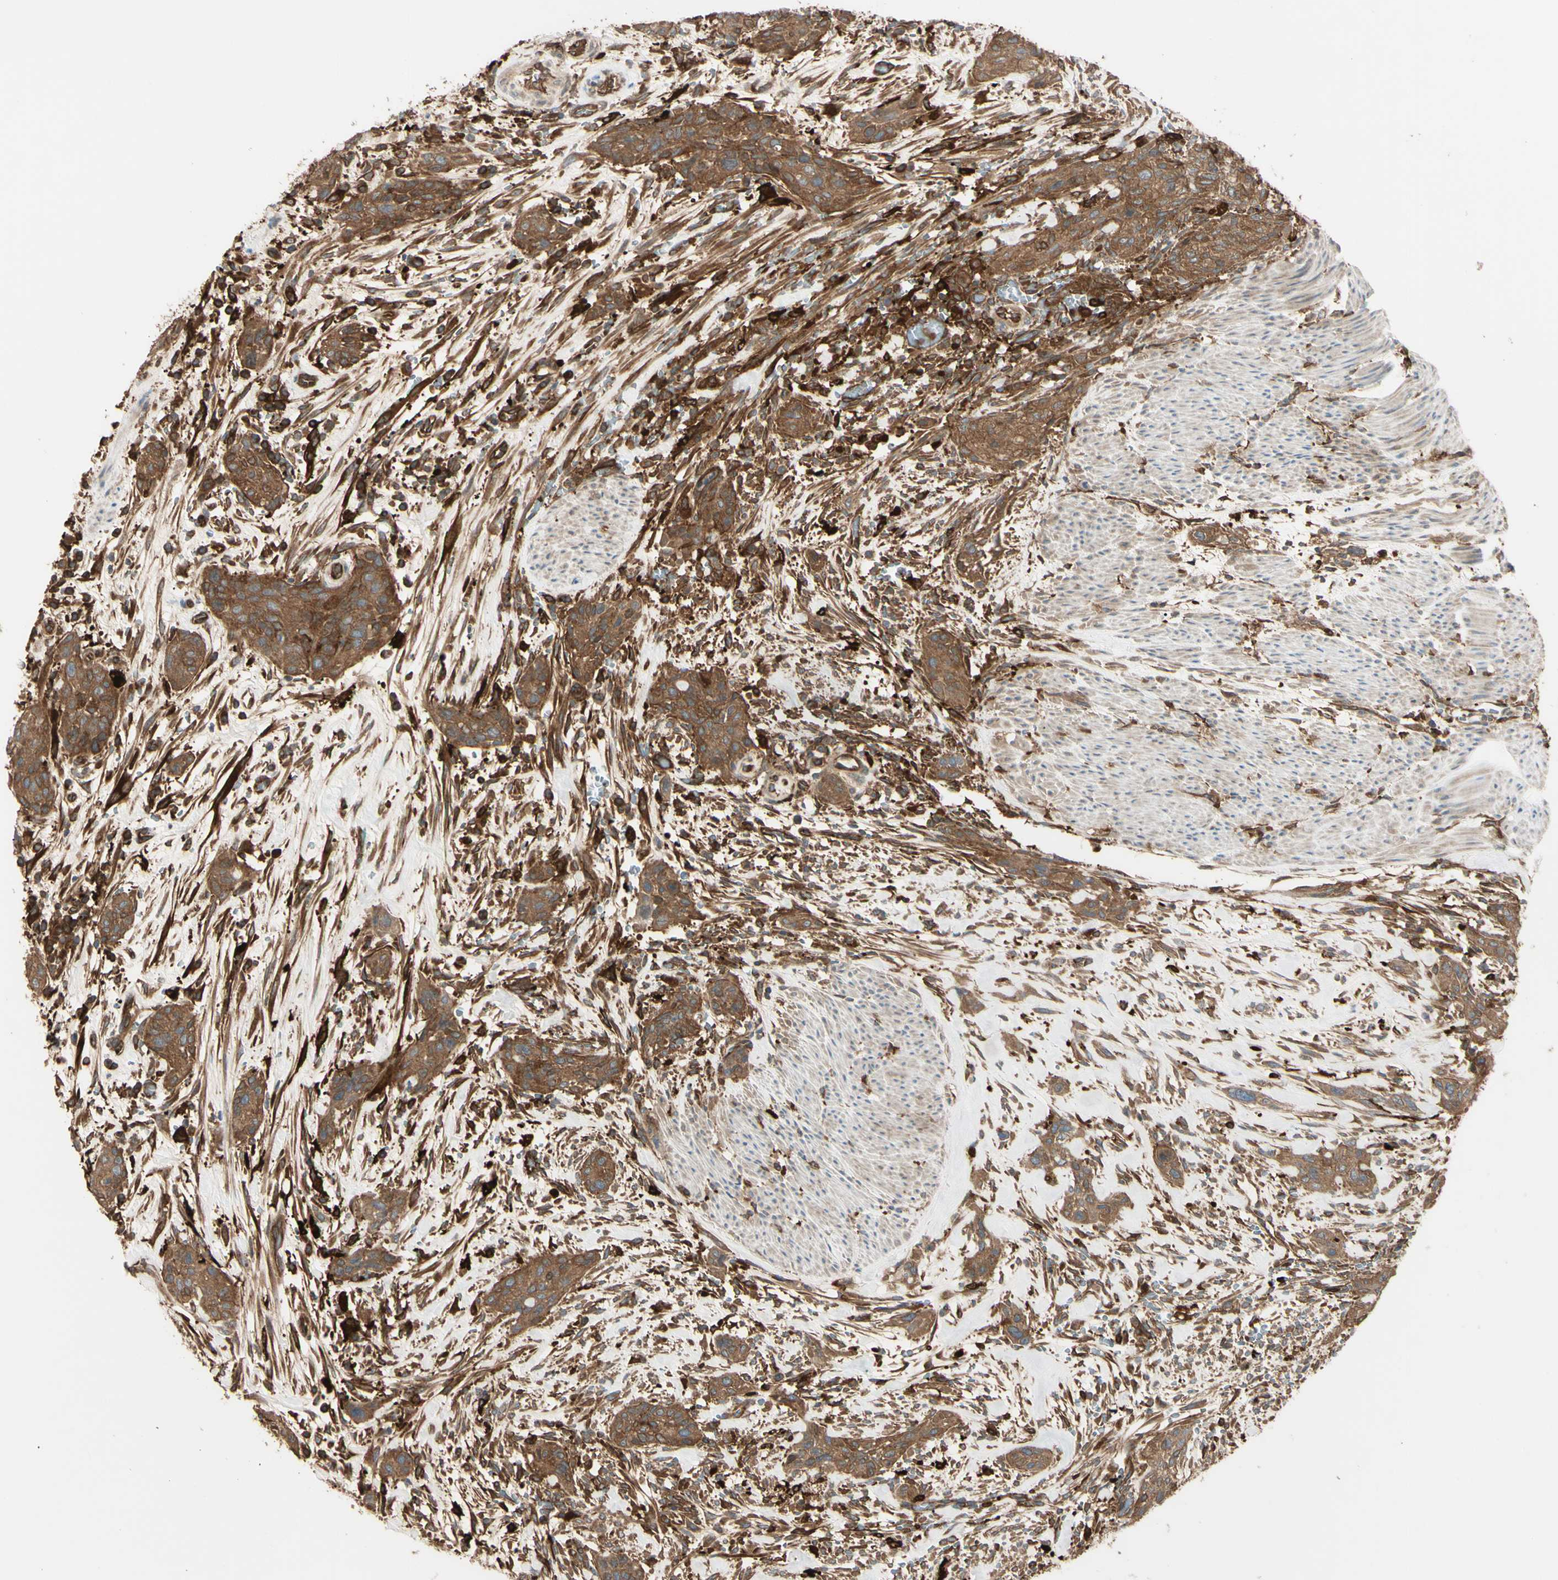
{"staining": {"intensity": "strong", "quantity": ">75%", "location": "cytoplasmic/membranous"}, "tissue": "urothelial cancer", "cell_type": "Tumor cells", "image_type": "cancer", "snomed": [{"axis": "morphology", "description": "Urothelial carcinoma, High grade"}, {"axis": "topography", "description": "Urinary bladder"}], "caption": "High-grade urothelial carcinoma tissue demonstrates strong cytoplasmic/membranous staining in about >75% of tumor cells, visualized by immunohistochemistry.", "gene": "PTPN12", "patient": {"sex": "male", "age": 35}}